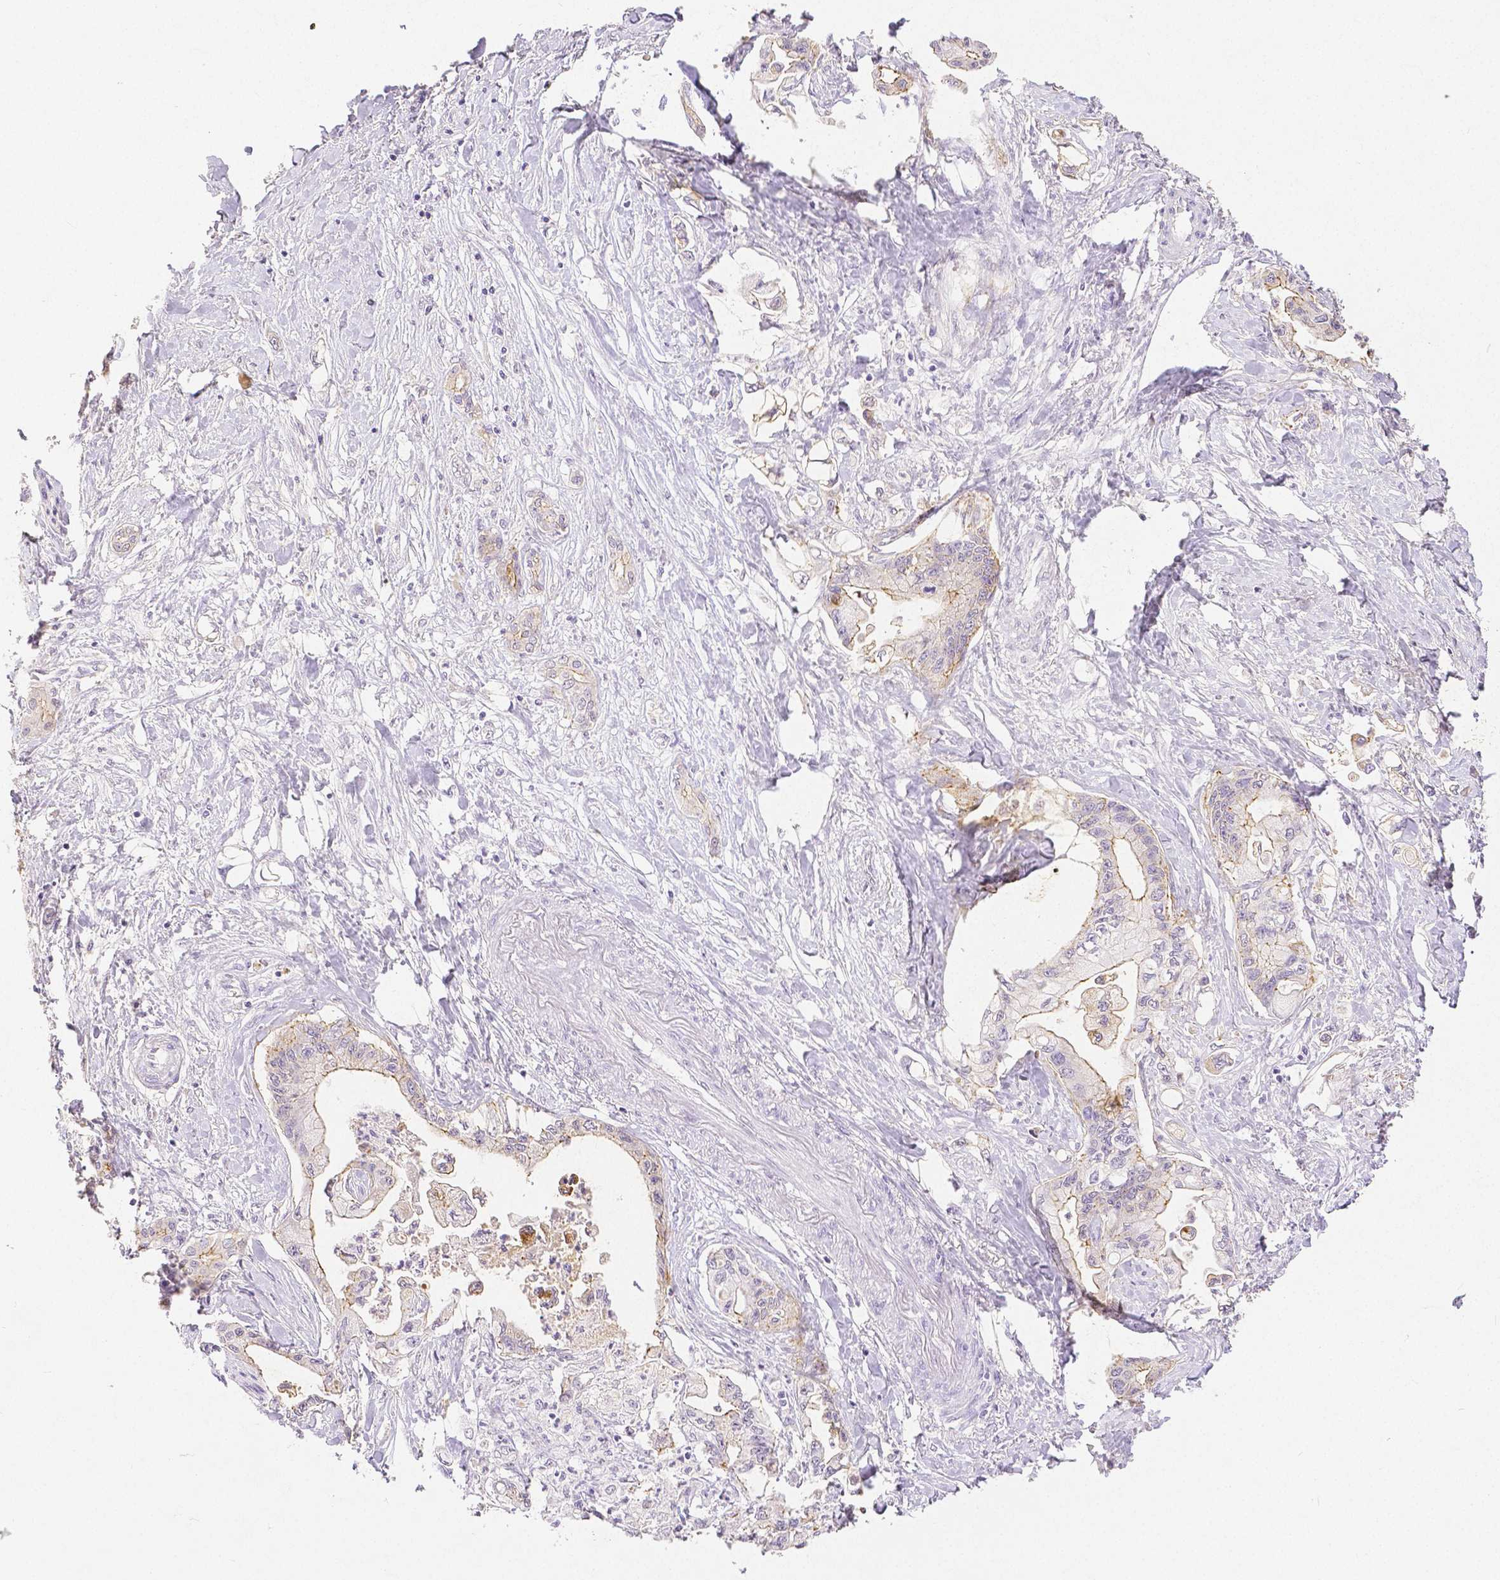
{"staining": {"intensity": "moderate", "quantity": "<25%", "location": "cytoplasmic/membranous"}, "tissue": "pancreatic cancer", "cell_type": "Tumor cells", "image_type": "cancer", "snomed": [{"axis": "morphology", "description": "Adenocarcinoma, NOS"}, {"axis": "topography", "description": "Pancreas"}], "caption": "A high-resolution histopathology image shows immunohistochemistry (IHC) staining of adenocarcinoma (pancreatic), which displays moderate cytoplasmic/membranous staining in approximately <25% of tumor cells.", "gene": "OCLN", "patient": {"sex": "male", "age": 61}}